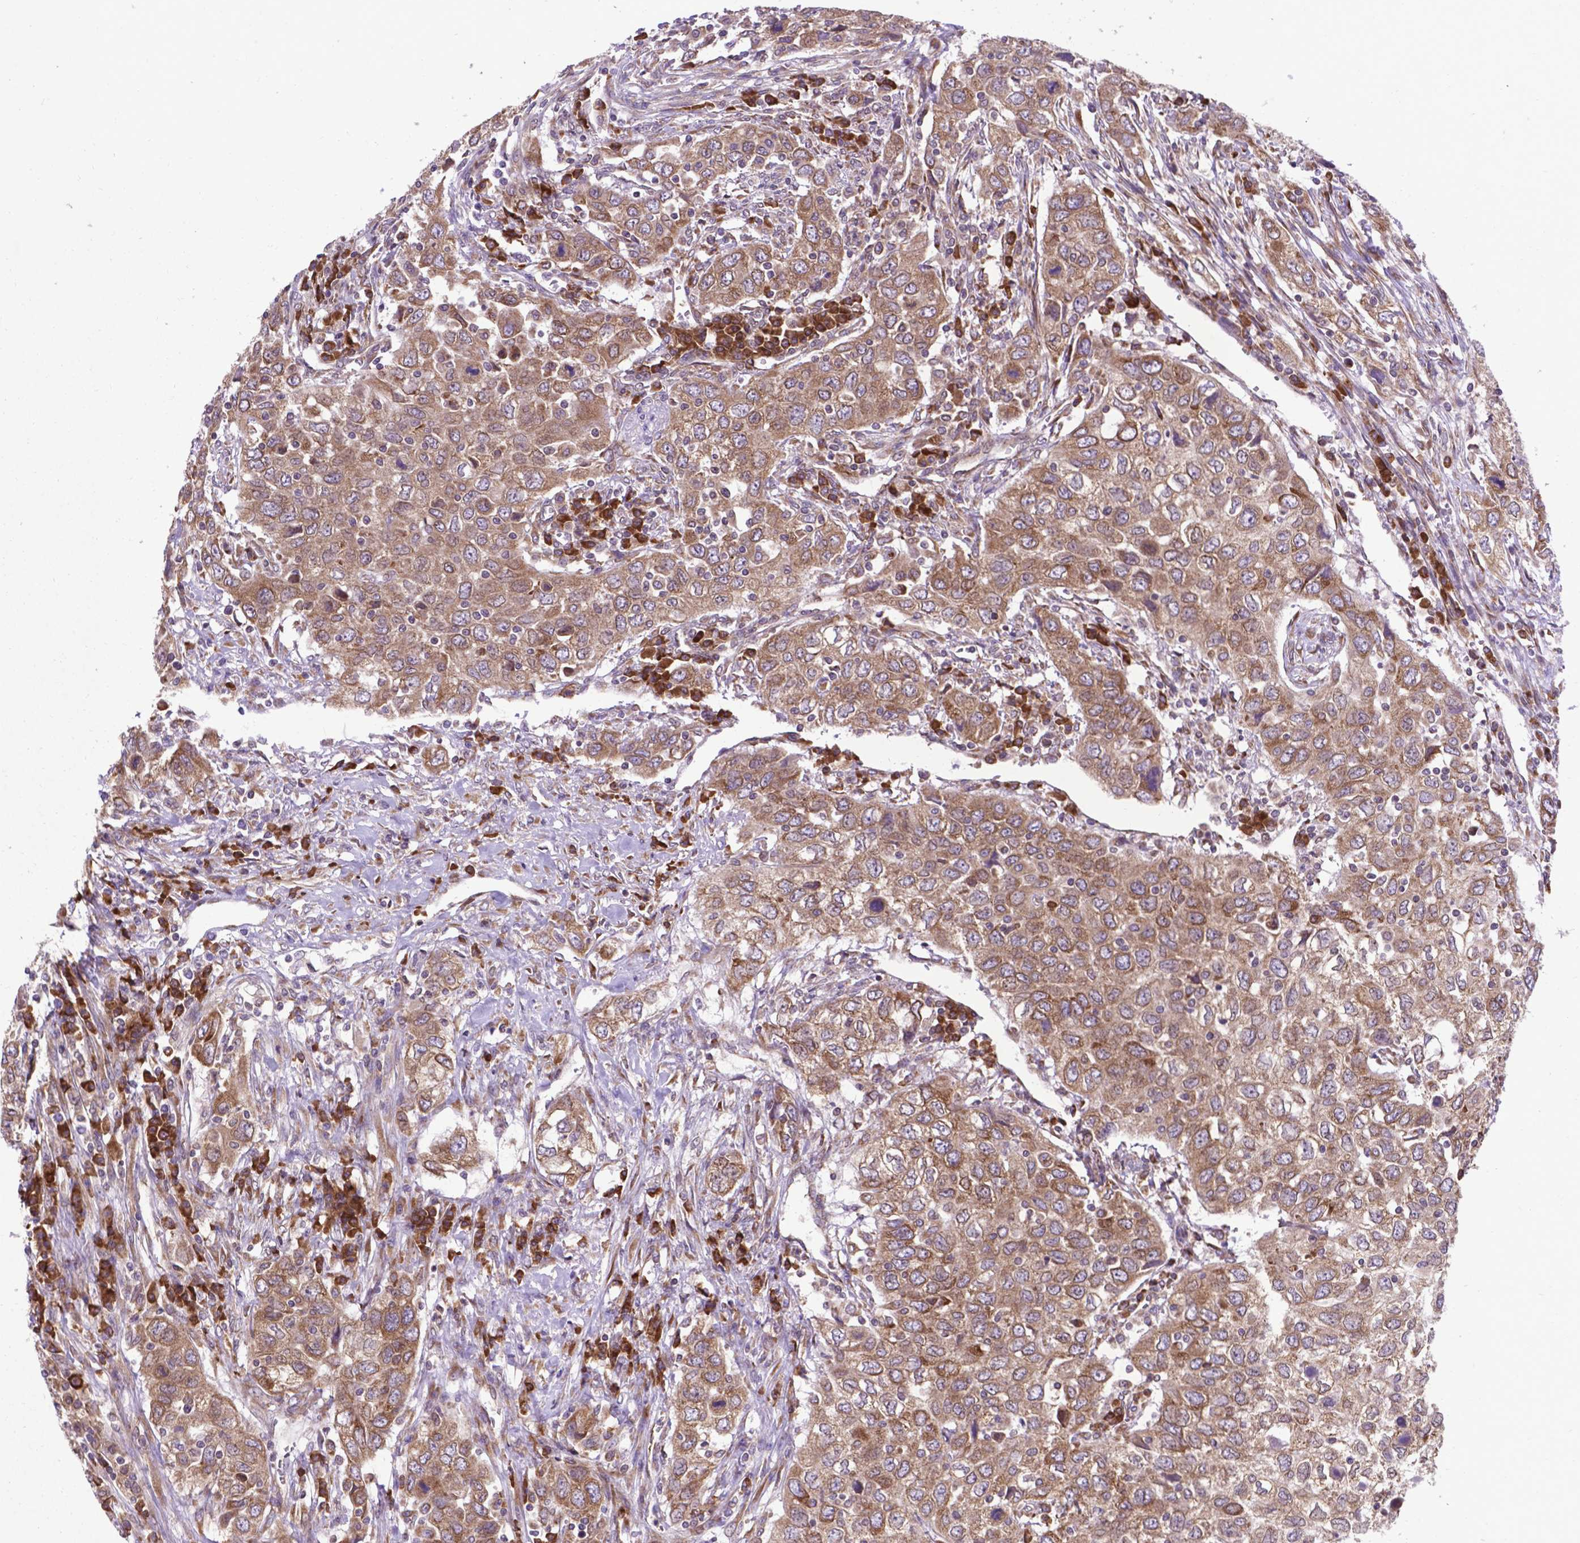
{"staining": {"intensity": "weak", "quantity": ">75%", "location": "cytoplasmic/membranous"}, "tissue": "urothelial cancer", "cell_type": "Tumor cells", "image_type": "cancer", "snomed": [{"axis": "morphology", "description": "Urothelial carcinoma, High grade"}, {"axis": "topography", "description": "Urinary bladder"}], "caption": "Urothelial cancer stained for a protein (brown) shows weak cytoplasmic/membranous positive expression in approximately >75% of tumor cells.", "gene": "WDR83OS", "patient": {"sex": "male", "age": 76}}